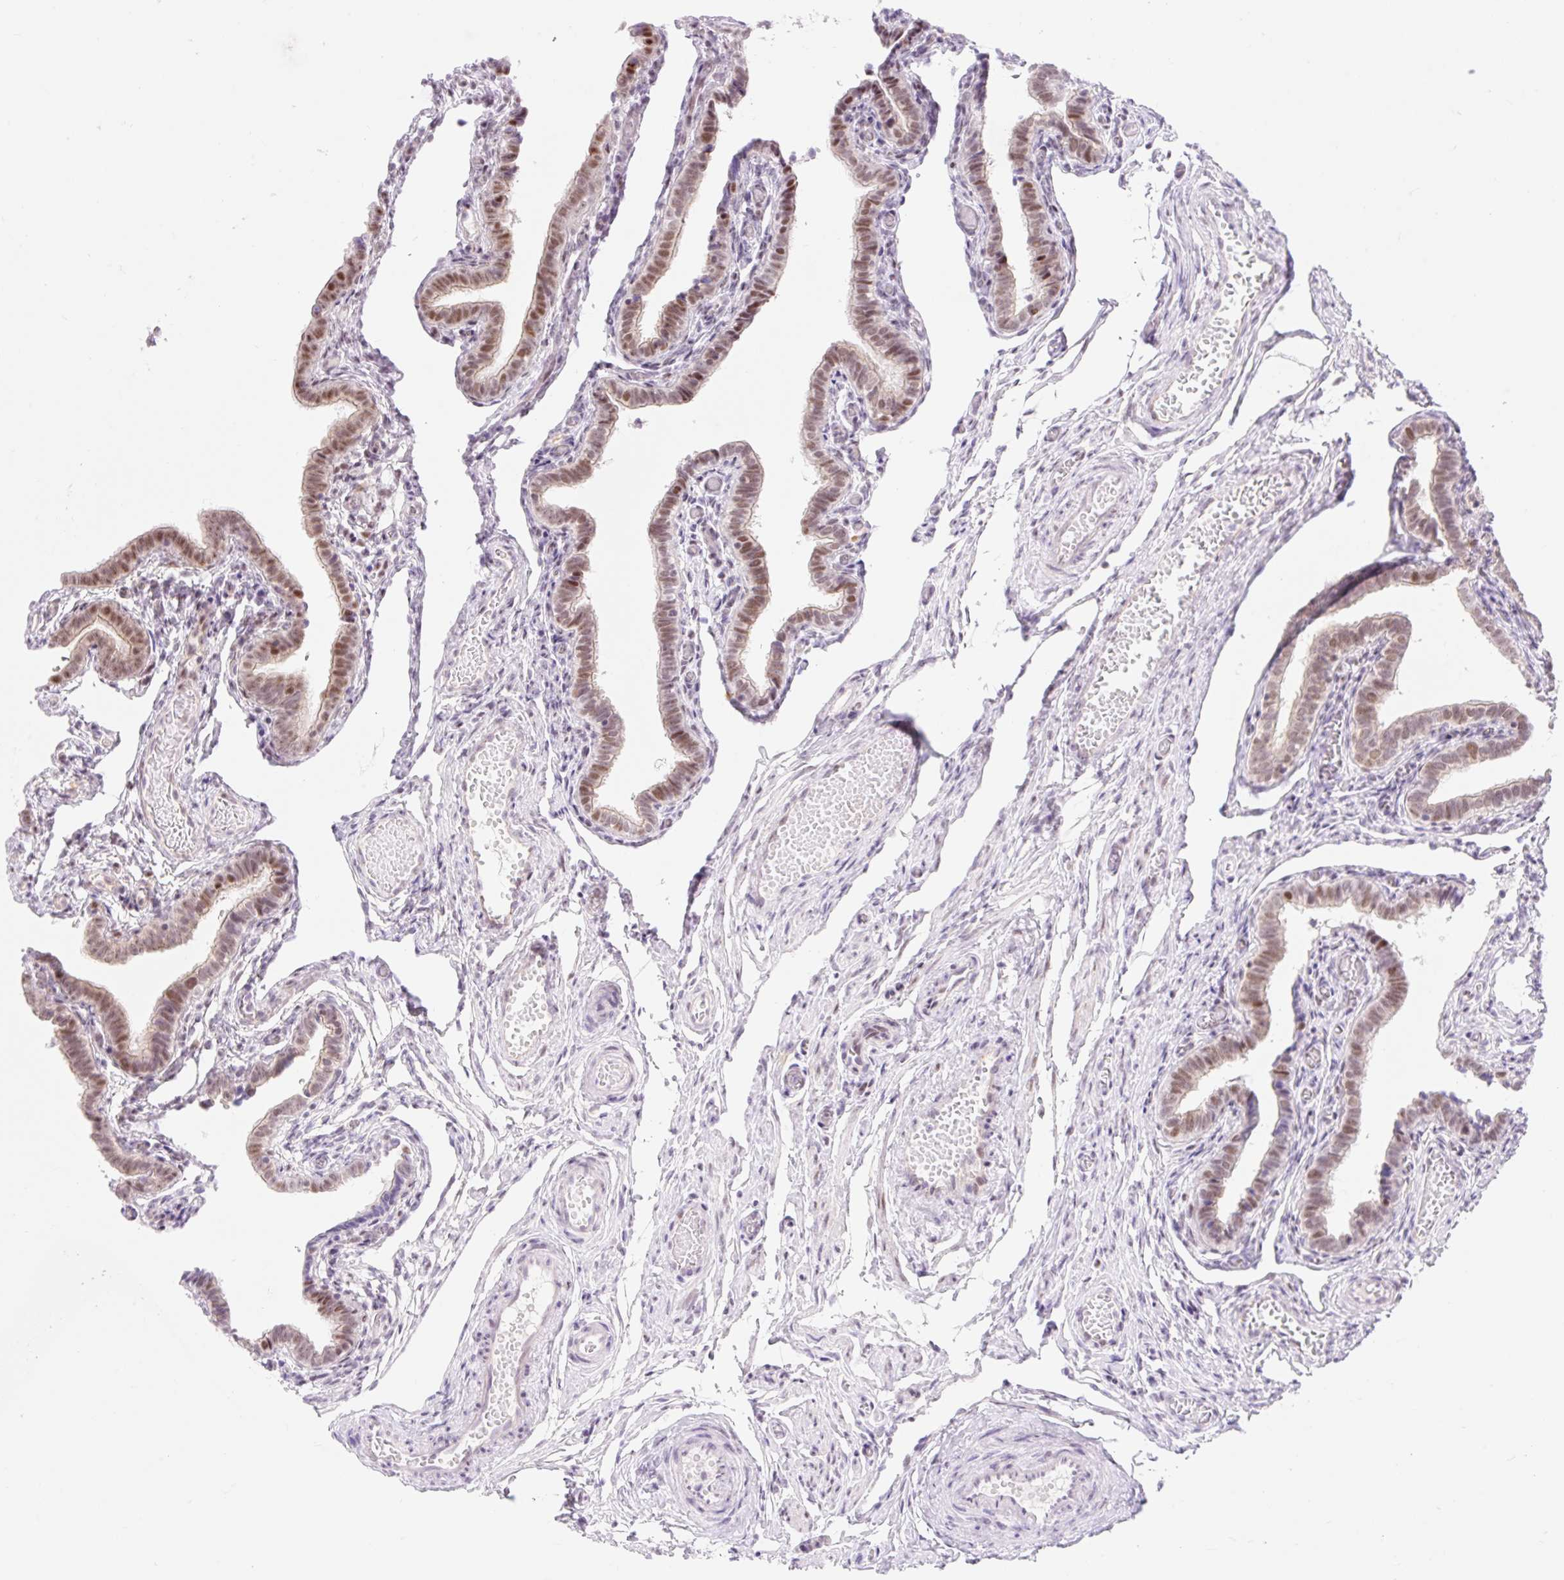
{"staining": {"intensity": "moderate", "quantity": ">75%", "location": "nuclear"}, "tissue": "fallopian tube", "cell_type": "Glandular cells", "image_type": "normal", "snomed": [{"axis": "morphology", "description": "Normal tissue, NOS"}, {"axis": "topography", "description": "Fallopian tube"}], "caption": "Protein analysis of unremarkable fallopian tube reveals moderate nuclear expression in about >75% of glandular cells. (IHC, brightfield microscopy, high magnification).", "gene": "H2BW1", "patient": {"sex": "female", "age": 36}}